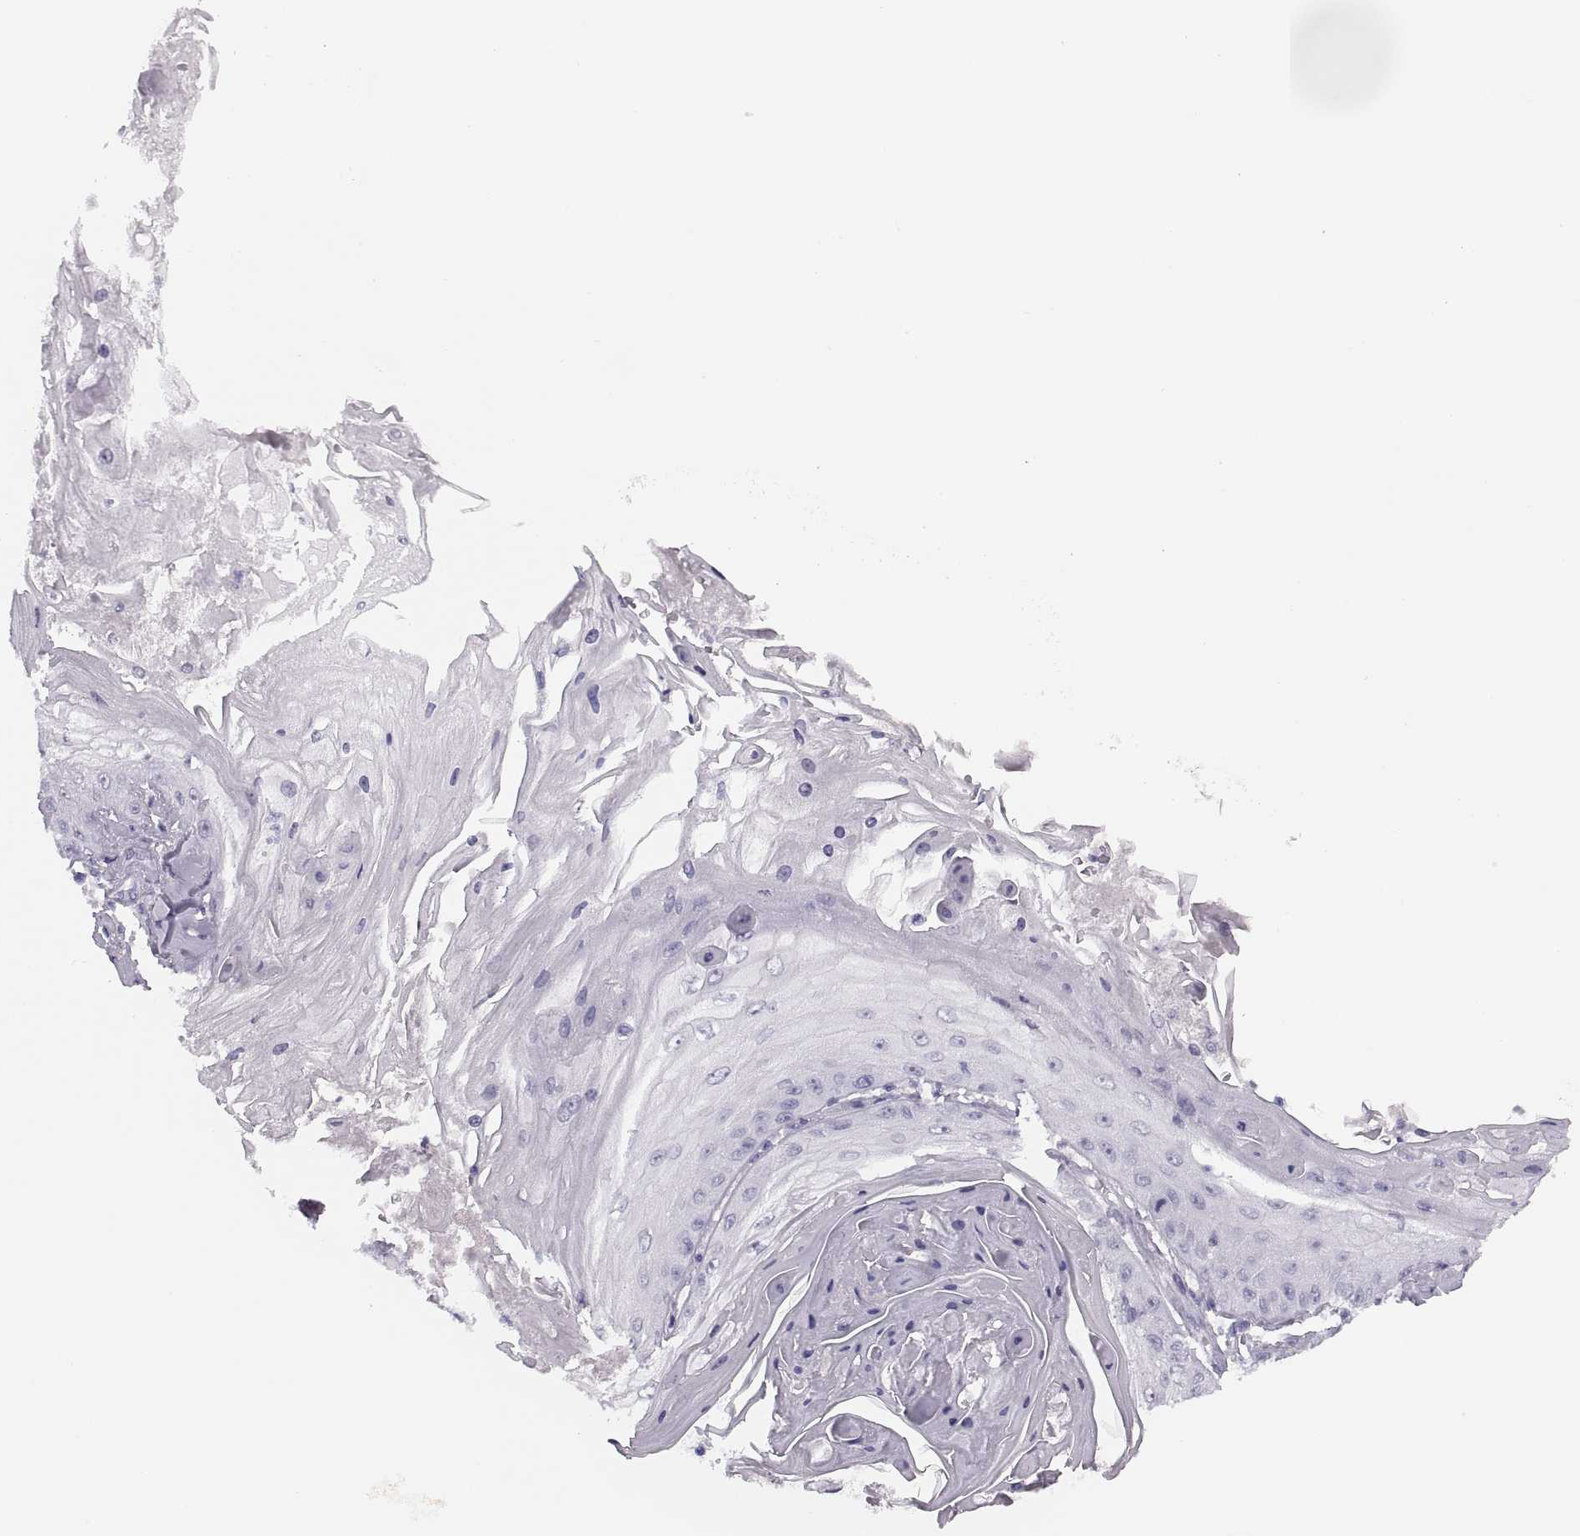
{"staining": {"intensity": "negative", "quantity": "none", "location": "none"}, "tissue": "skin cancer", "cell_type": "Tumor cells", "image_type": "cancer", "snomed": [{"axis": "morphology", "description": "Squamous cell carcinoma, NOS"}, {"axis": "topography", "description": "Skin"}], "caption": "Tumor cells show no significant protein expression in skin squamous cell carcinoma. (Stains: DAB immunohistochemistry (IHC) with hematoxylin counter stain, Microscopy: brightfield microscopy at high magnification).", "gene": "FAM24A", "patient": {"sex": "male", "age": 70}}